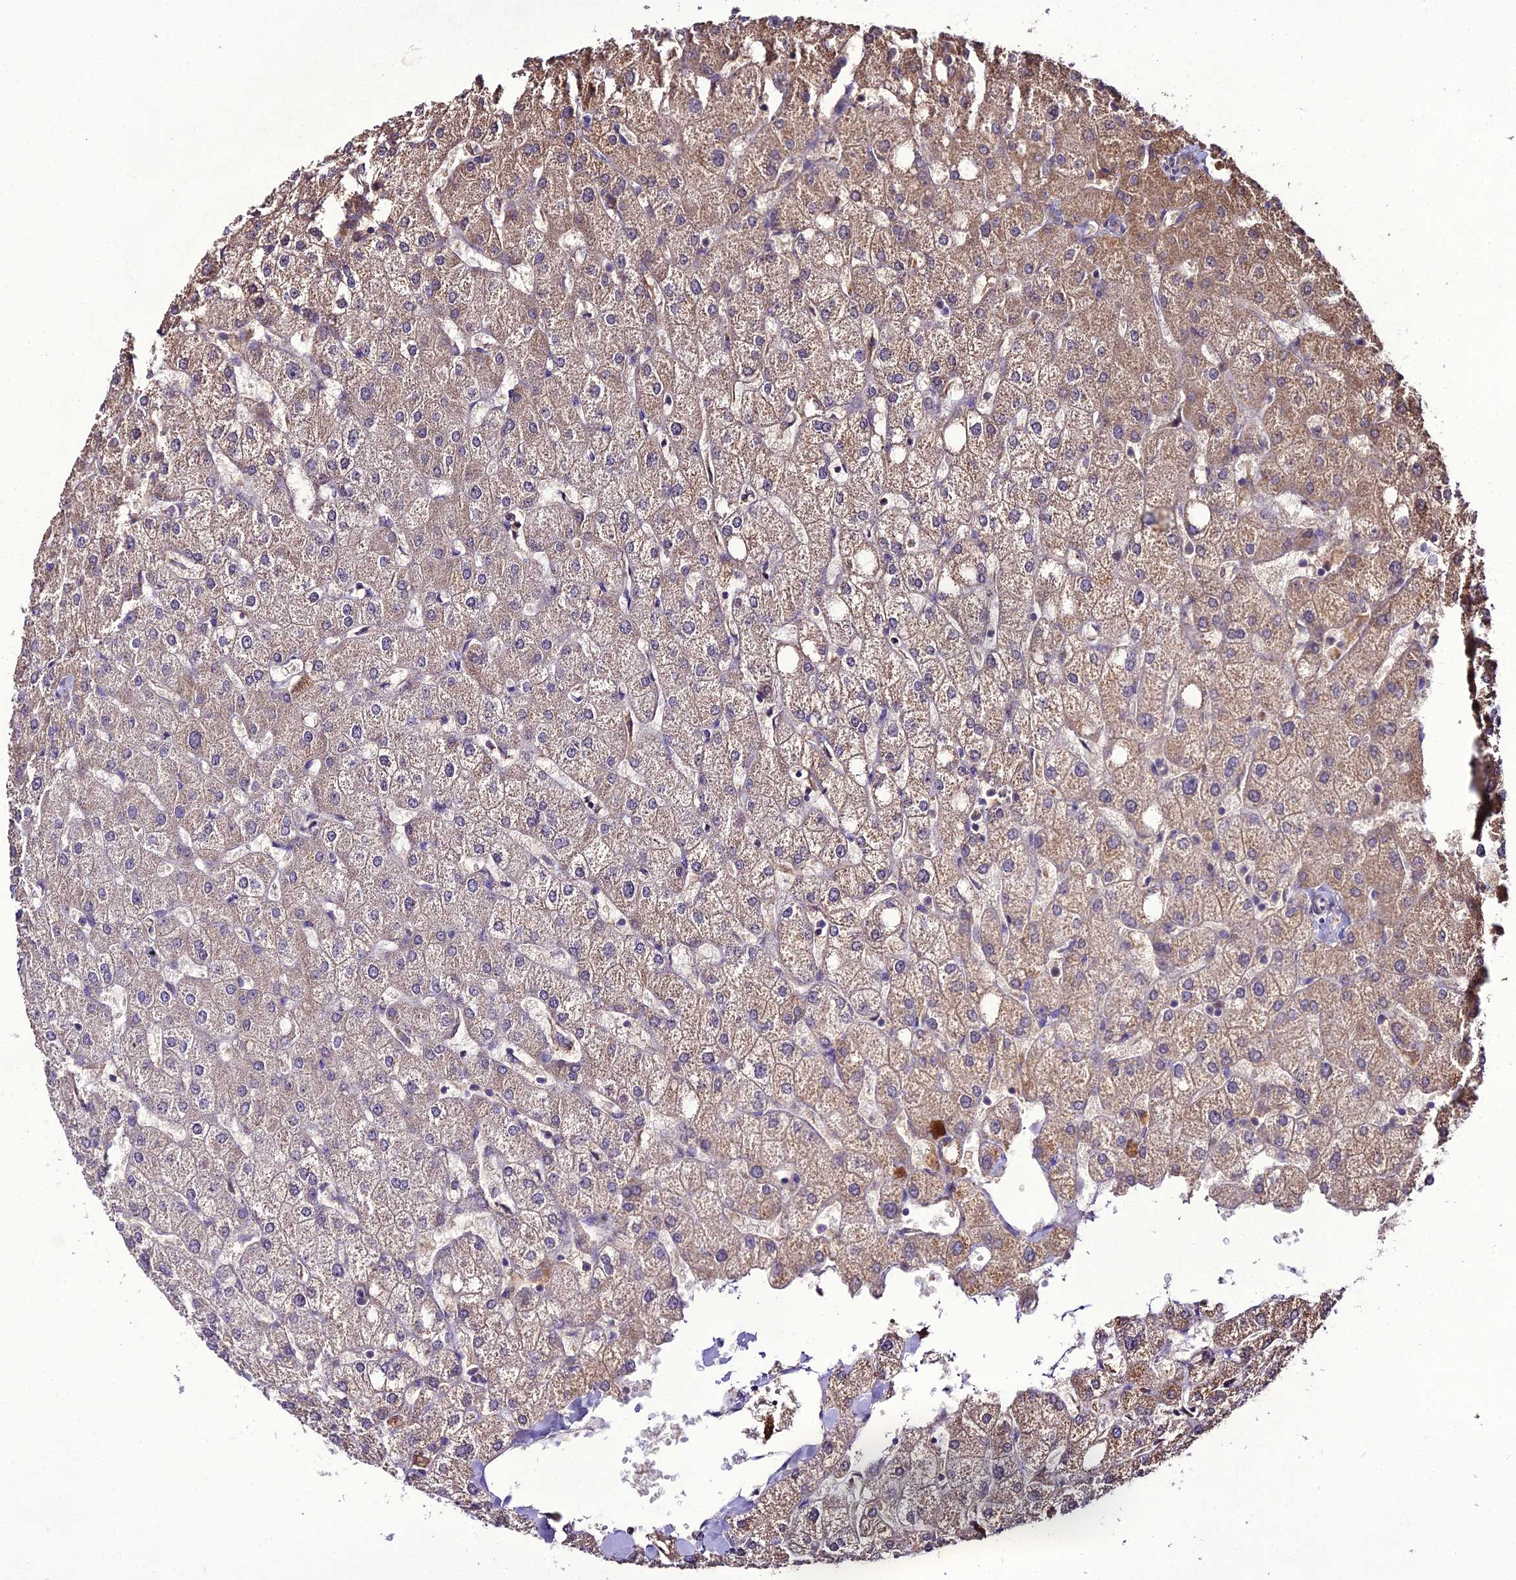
{"staining": {"intensity": "negative", "quantity": "none", "location": "none"}, "tissue": "liver", "cell_type": "Cholangiocytes", "image_type": "normal", "snomed": [{"axis": "morphology", "description": "Normal tissue, NOS"}, {"axis": "topography", "description": "Liver"}], "caption": "Immunohistochemistry (IHC) photomicrograph of benign human liver stained for a protein (brown), which reveals no expression in cholangiocytes.", "gene": "KCTD16", "patient": {"sex": "female", "age": 54}}